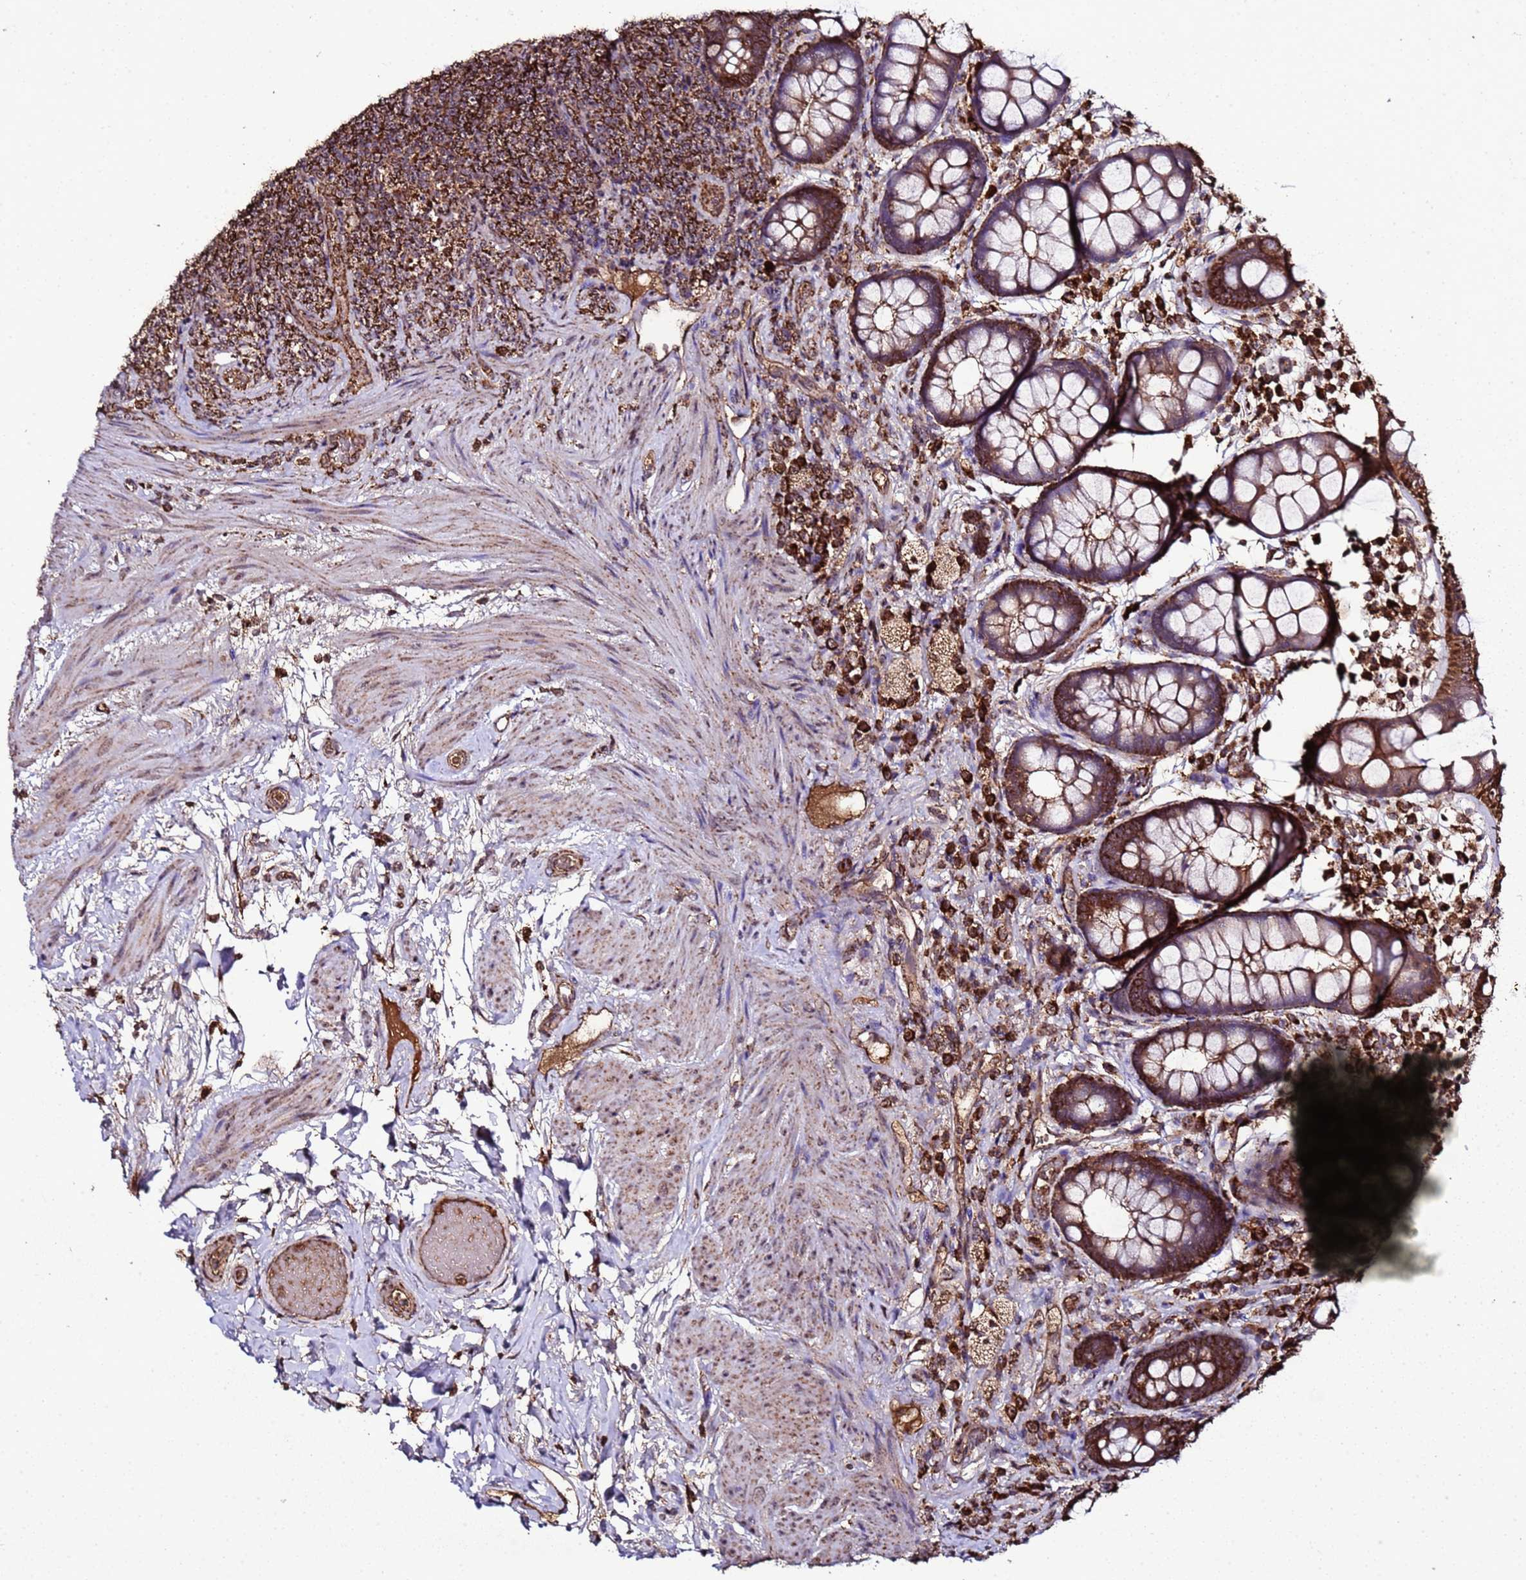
{"staining": {"intensity": "strong", "quantity": ">75%", "location": "cytoplasmic/membranous"}, "tissue": "rectum", "cell_type": "Glandular cells", "image_type": "normal", "snomed": [{"axis": "morphology", "description": "Normal tissue, NOS"}, {"axis": "topography", "description": "Rectum"}, {"axis": "topography", "description": "Peripheral nerve tissue"}], "caption": "Strong cytoplasmic/membranous positivity is seen in approximately >75% of glandular cells in normal rectum.", "gene": "HSPBAP1", "patient": {"sex": "female", "age": 69}}